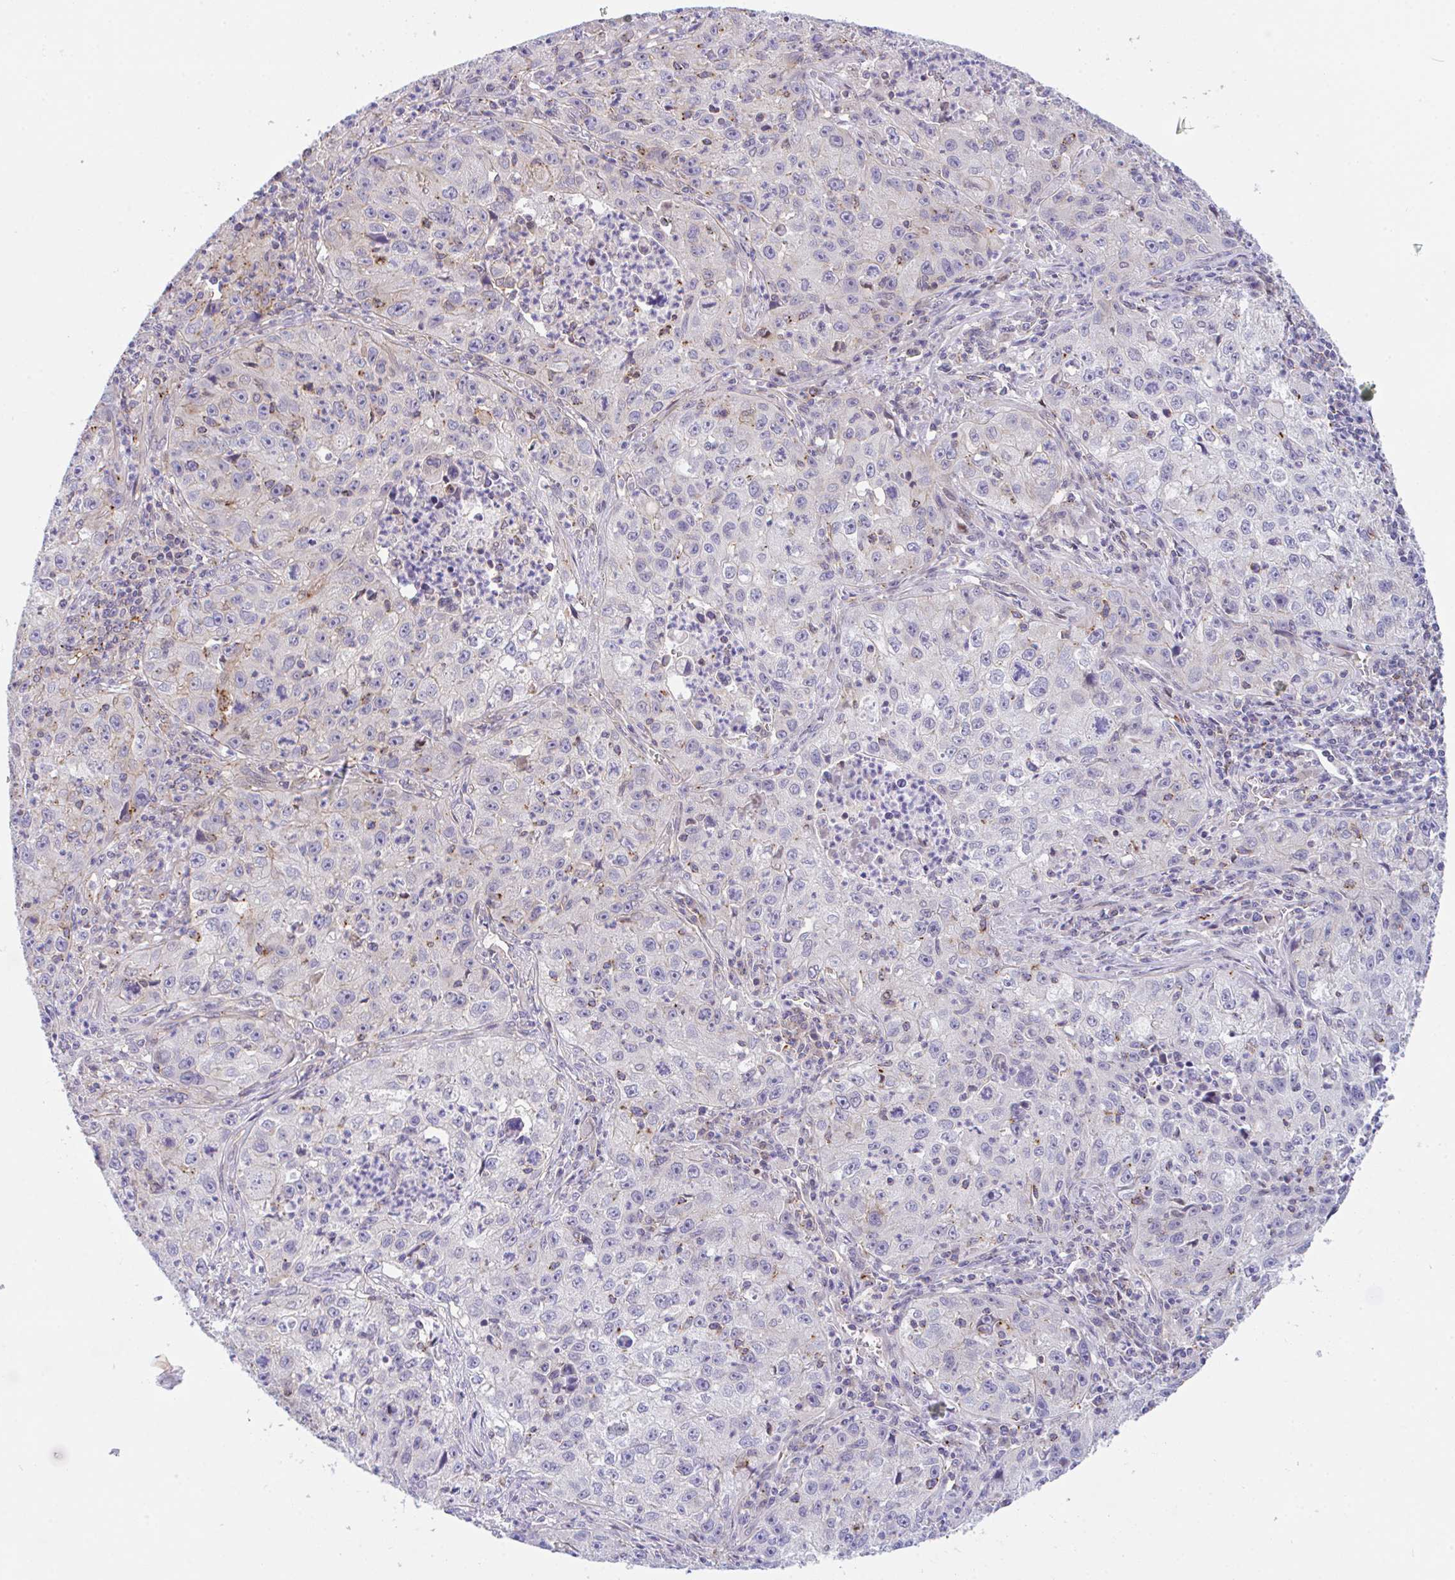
{"staining": {"intensity": "negative", "quantity": "none", "location": "none"}, "tissue": "lung cancer", "cell_type": "Tumor cells", "image_type": "cancer", "snomed": [{"axis": "morphology", "description": "Squamous cell carcinoma, NOS"}, {"axis": "topography", "description": "Lung"}], "caption": "Tumor cells show no significant staining in lung cancer. Nuclei are stained in blue.", "gene": "ZBED3", "patient": {"sex": "male", "age": 71}}